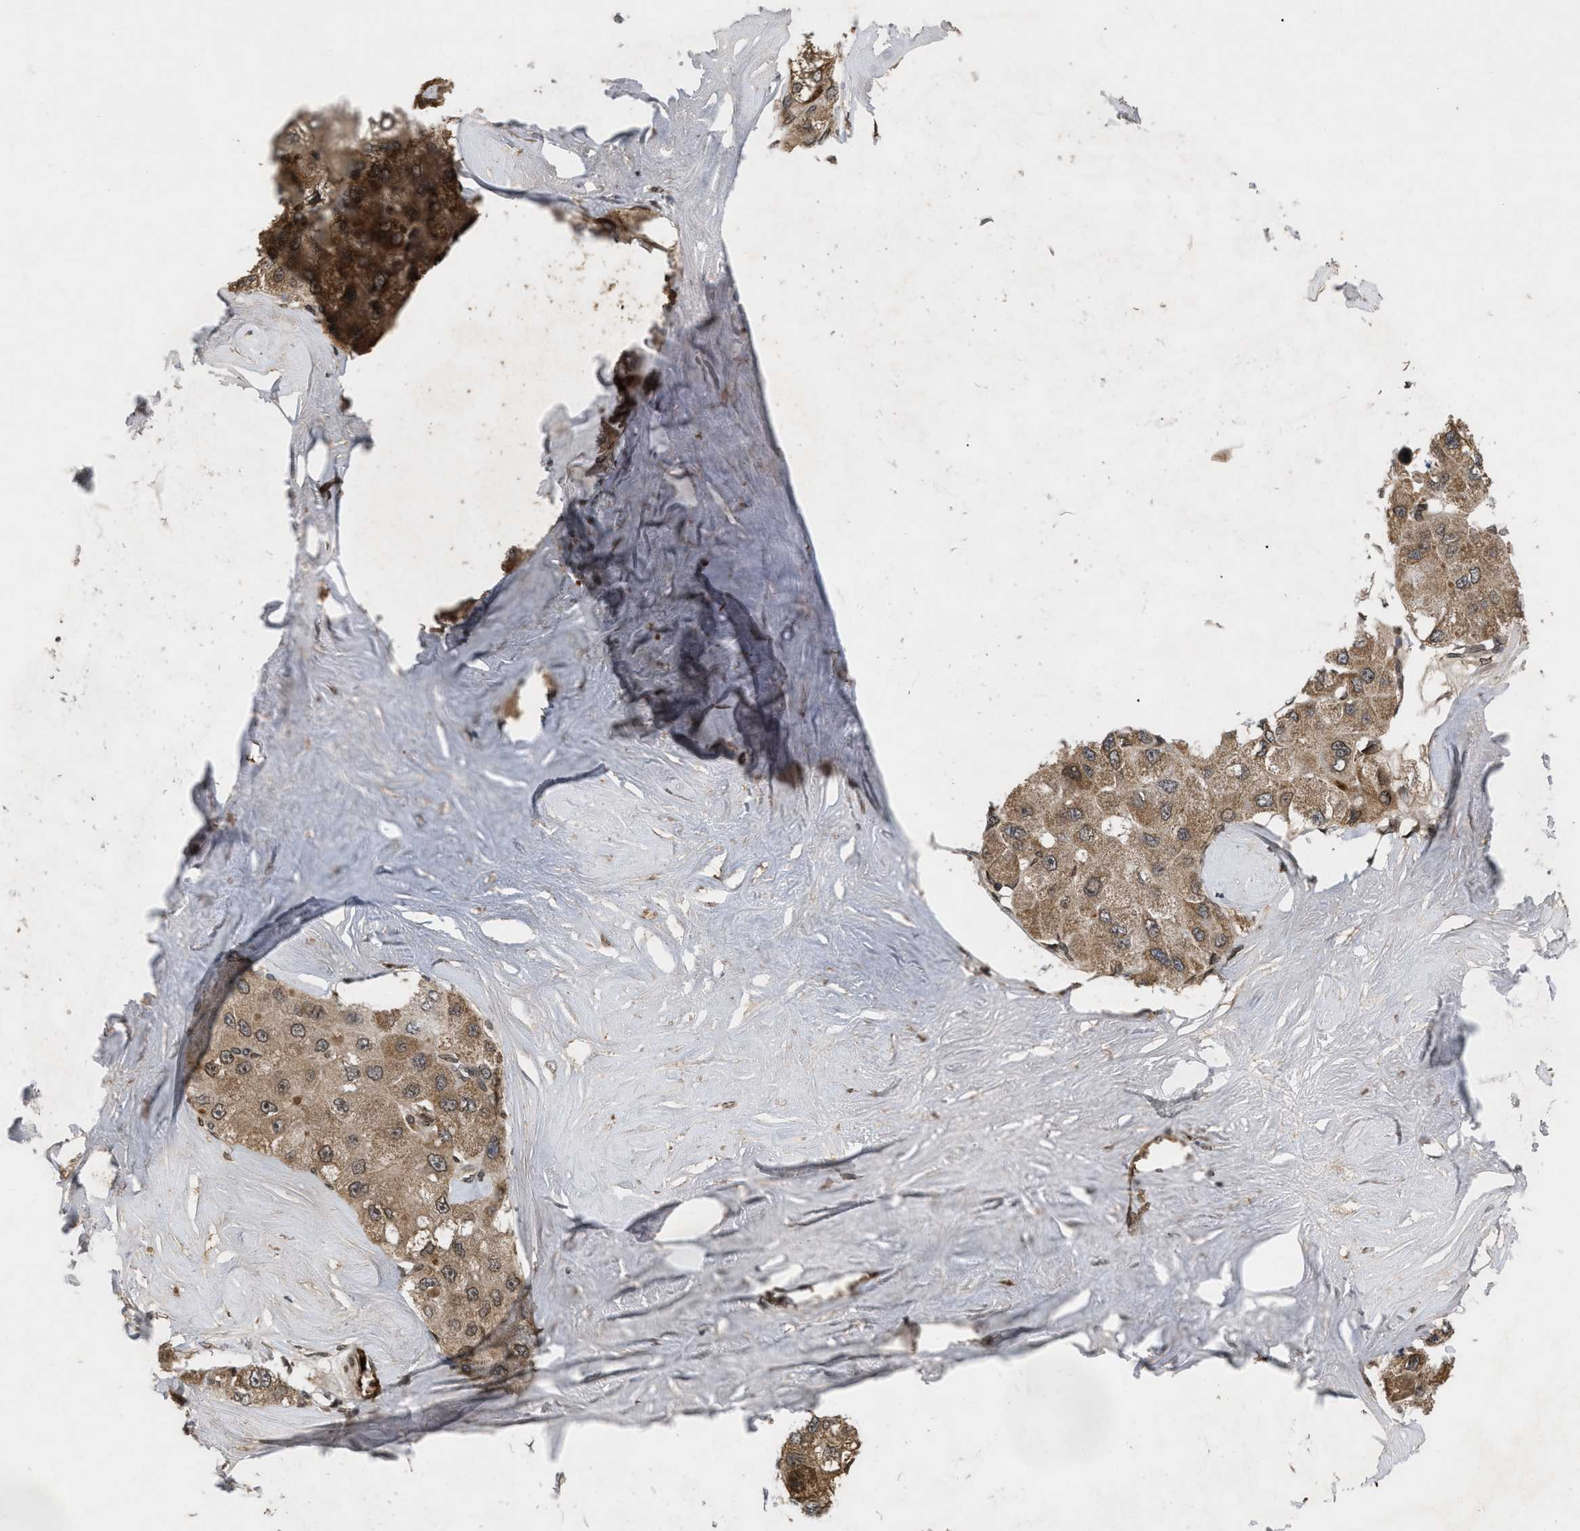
{"staining": {"intensity": "moderate", "quantity": ">75%", "location": "cytoplasmic/membranous,nuclear"}, "tissue": "liver cancer", "cell_type": "Tumor cells", "image_type": "cancer", "snomed": [{"axis": "morphology", "description": "Carcinoma, Hepatocellular, NOS"}, {"axis": "topography", "description": "Liver"}], "caption": "Immunohistochemistry image of human hepatocellular carcinoma (liver) stained for a protein (brown), which shows medium levels of moderate cytoplasmic/membranous and nuclear staining in approximately >75% of tumor cells.", "gene": "CRY1", "patient": {"sex": "male", "age": 80}}